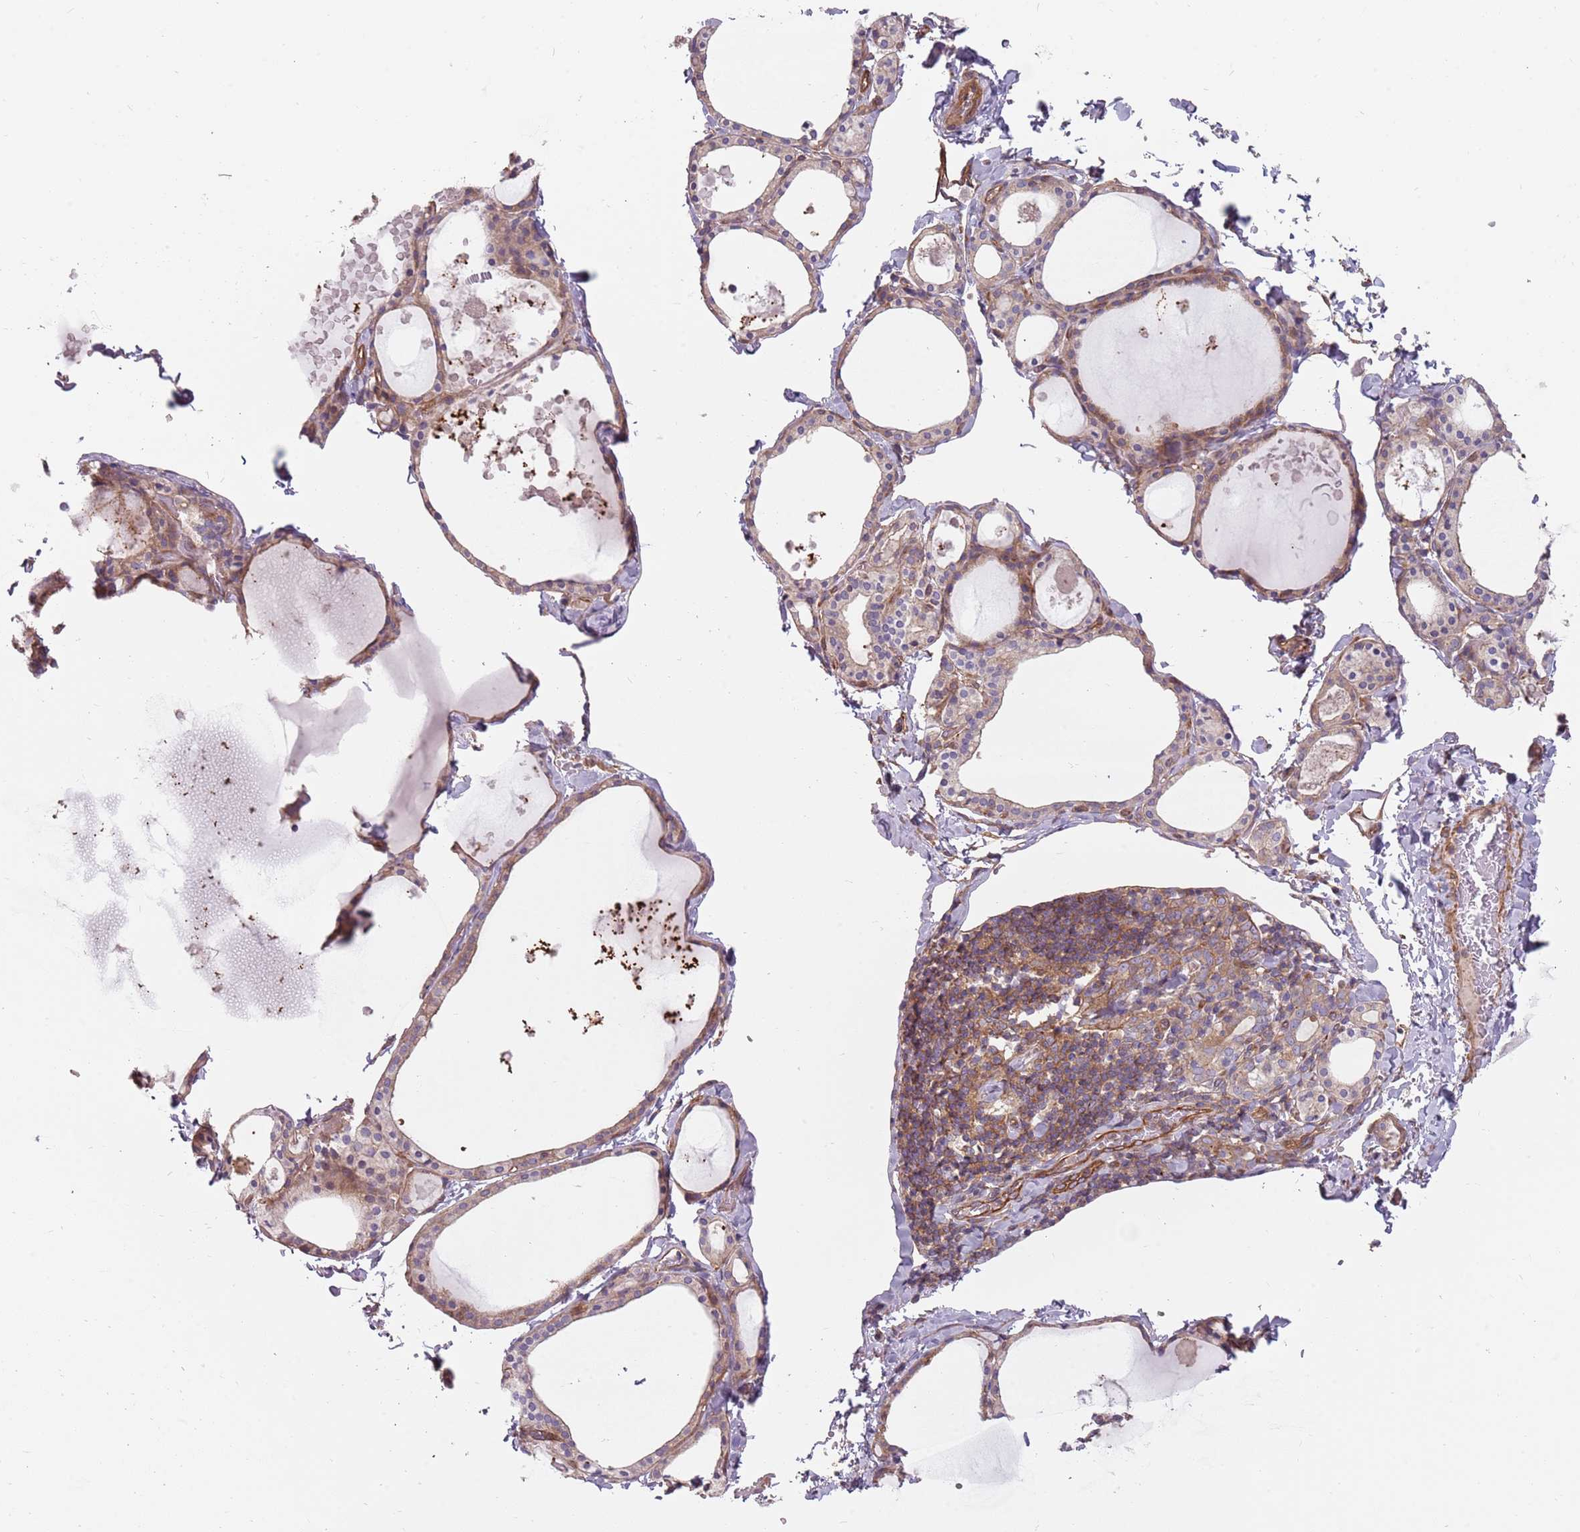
{"staining": {"intensity": "moderate", "quantity": "25%-75%", "location": "cytoplasmic/membranous"}, "tissue": "thyroid gland", "cell_type": "Glandular cells", "image_type": "normal", "snomed": [{"axis": "morphology", "description": "Normal tissue, NOS"}, {"axis": "topography", "description": "Thyroid gland"}], "caption": "Unremarkable thyroid gland was stained to show a protein in brown. There is medium levels of moderate cytoplasmic/membranous expression in approximately 25%-75% of glandular cells. (Stains: DAB in brown, nuclei in blue, Microscopy: brightfield microscopy at high magnification).", "gene": "SPDL1", "patient": {"sex": "male", "age": 56}}